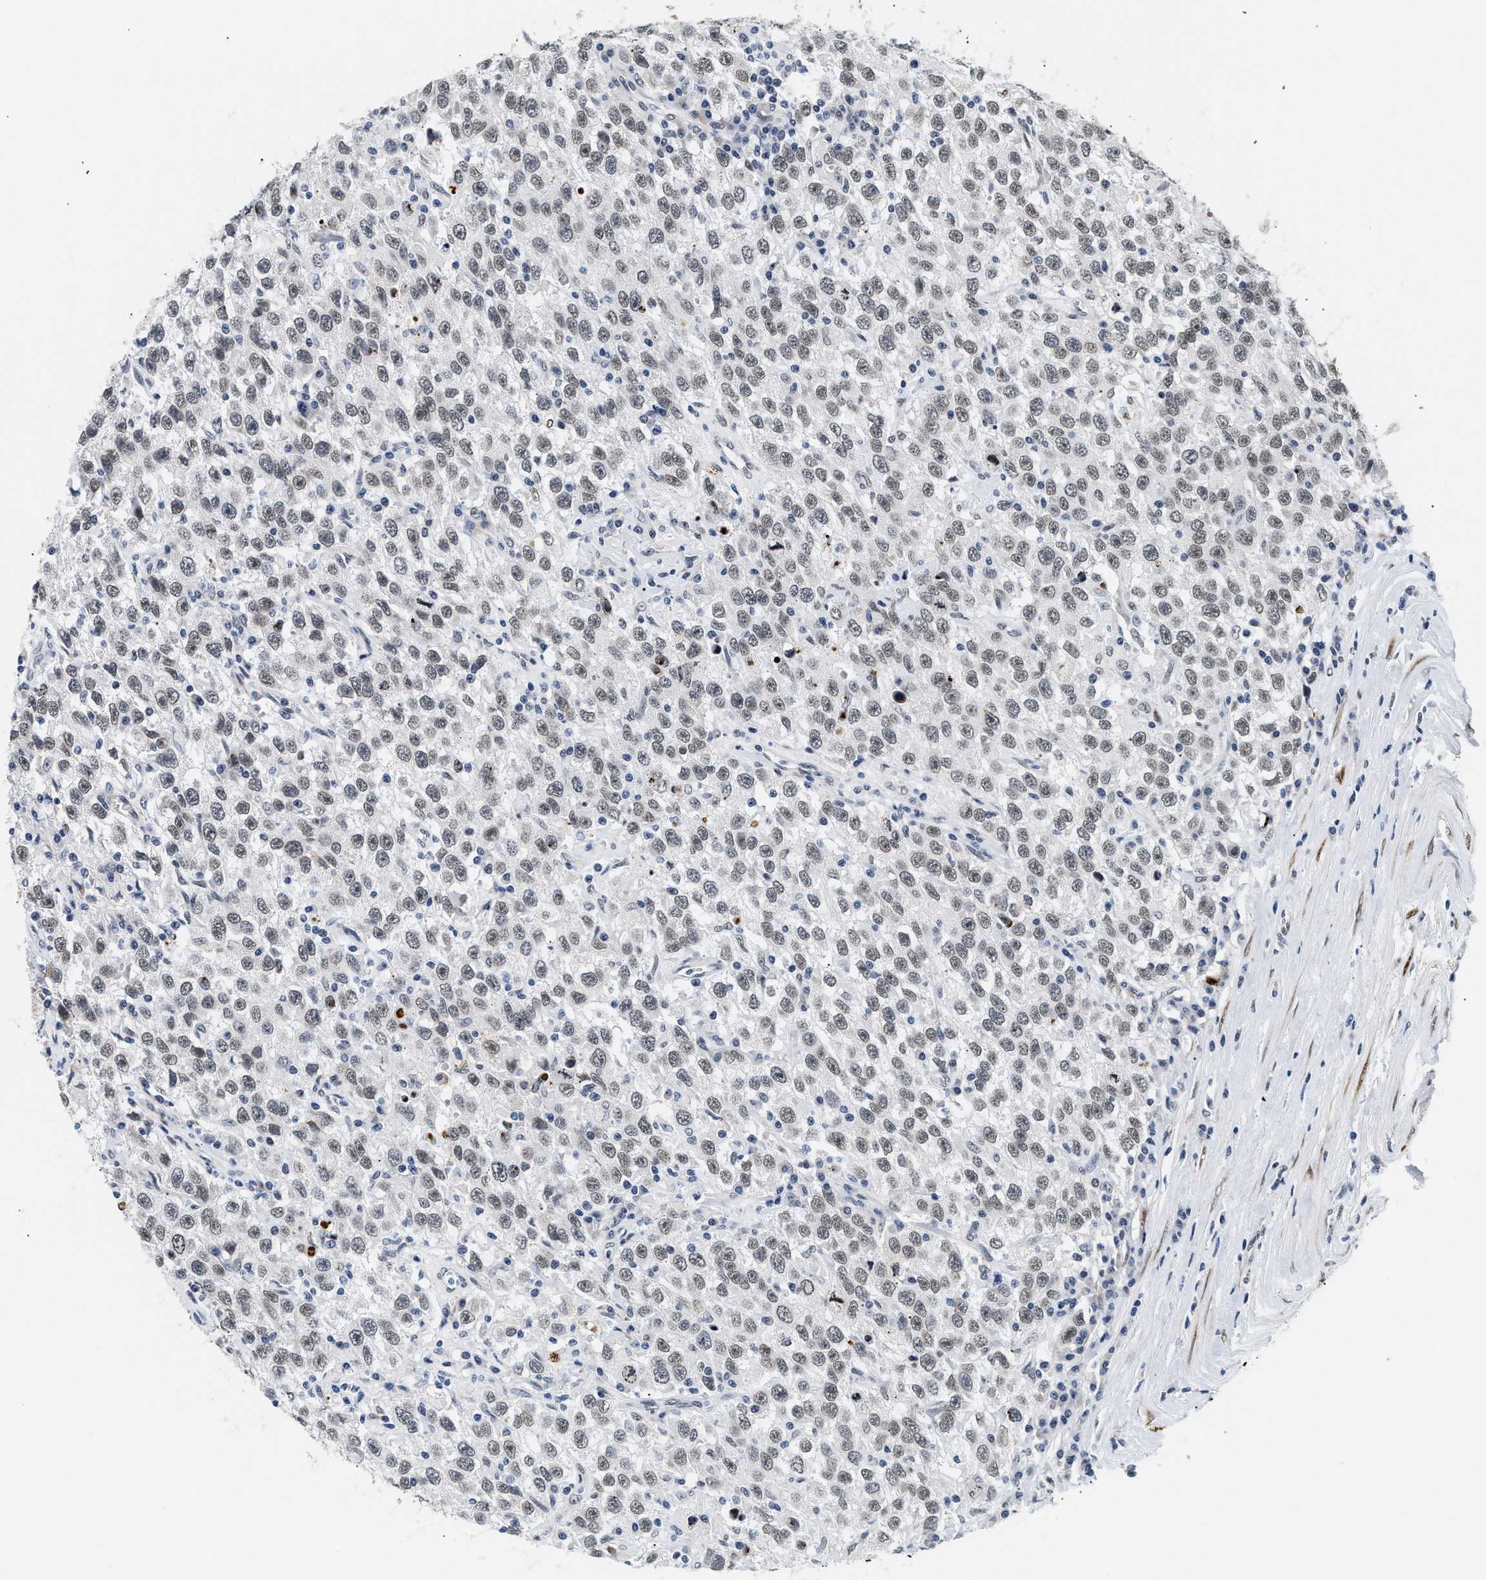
{"staining": {"intensity": "weak", "quantity": "25%-75%", "location": "nuclear"}, "tissue": "testis cancer", "cell_type": "Tumor cells", "image_type": "cancer", "snomed": [{"axis": "morphology", "description": "Seminoma, NOS"}, {"axis": "topography", "description": "Testis"}], "caption": "Human seminoma (testis) stained with a brown dye displays weak nuclear positive expression in approximately 25%-75% of tumor cells.", "gene": "THOC1", "patient": {"sex": "male", "age": 41}}